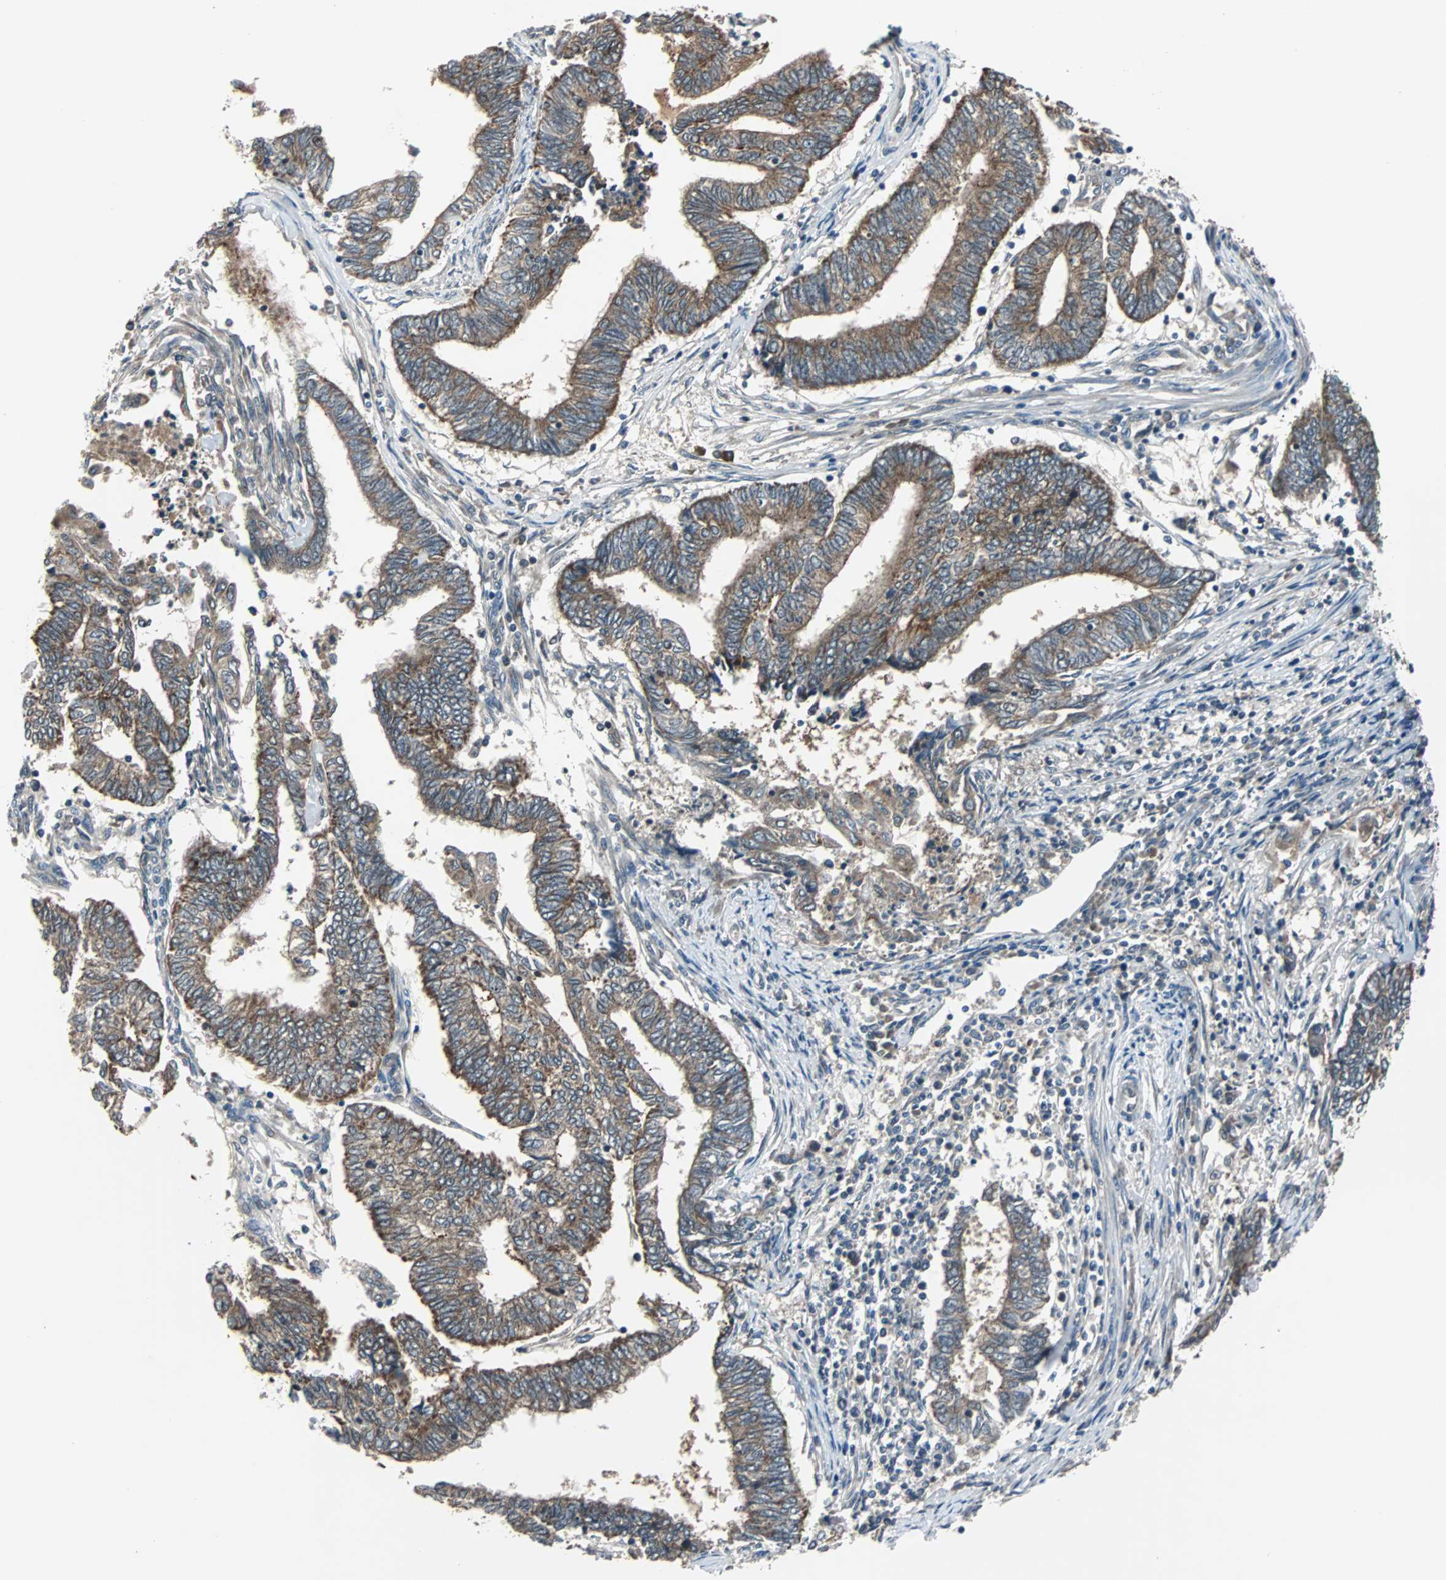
{"staining": {"intensity": "moderate", "quantity": ">75%", "location": "cytoplasmic/membranous"}, "tissue": "endometrial cancer", "cell_type": "Tumor cells", "image_type": "cancer", "snomed": [{"axis": "morphology", "description": "Adenocarcinoma, NOS"}, {"axis": "topography", "description": "Uterus"}, {"axis": "topography", "description": "Endometrium"}], "caption": "Moderate cytoplasmic/membranous expression for a protein is appreciated in approximately >75% of tumor cells of endometrial adenocarcinoma using immunohistochemistry (IHC).", "gene": "ARF1", "patient": {"sex": "female", "age": 70}}